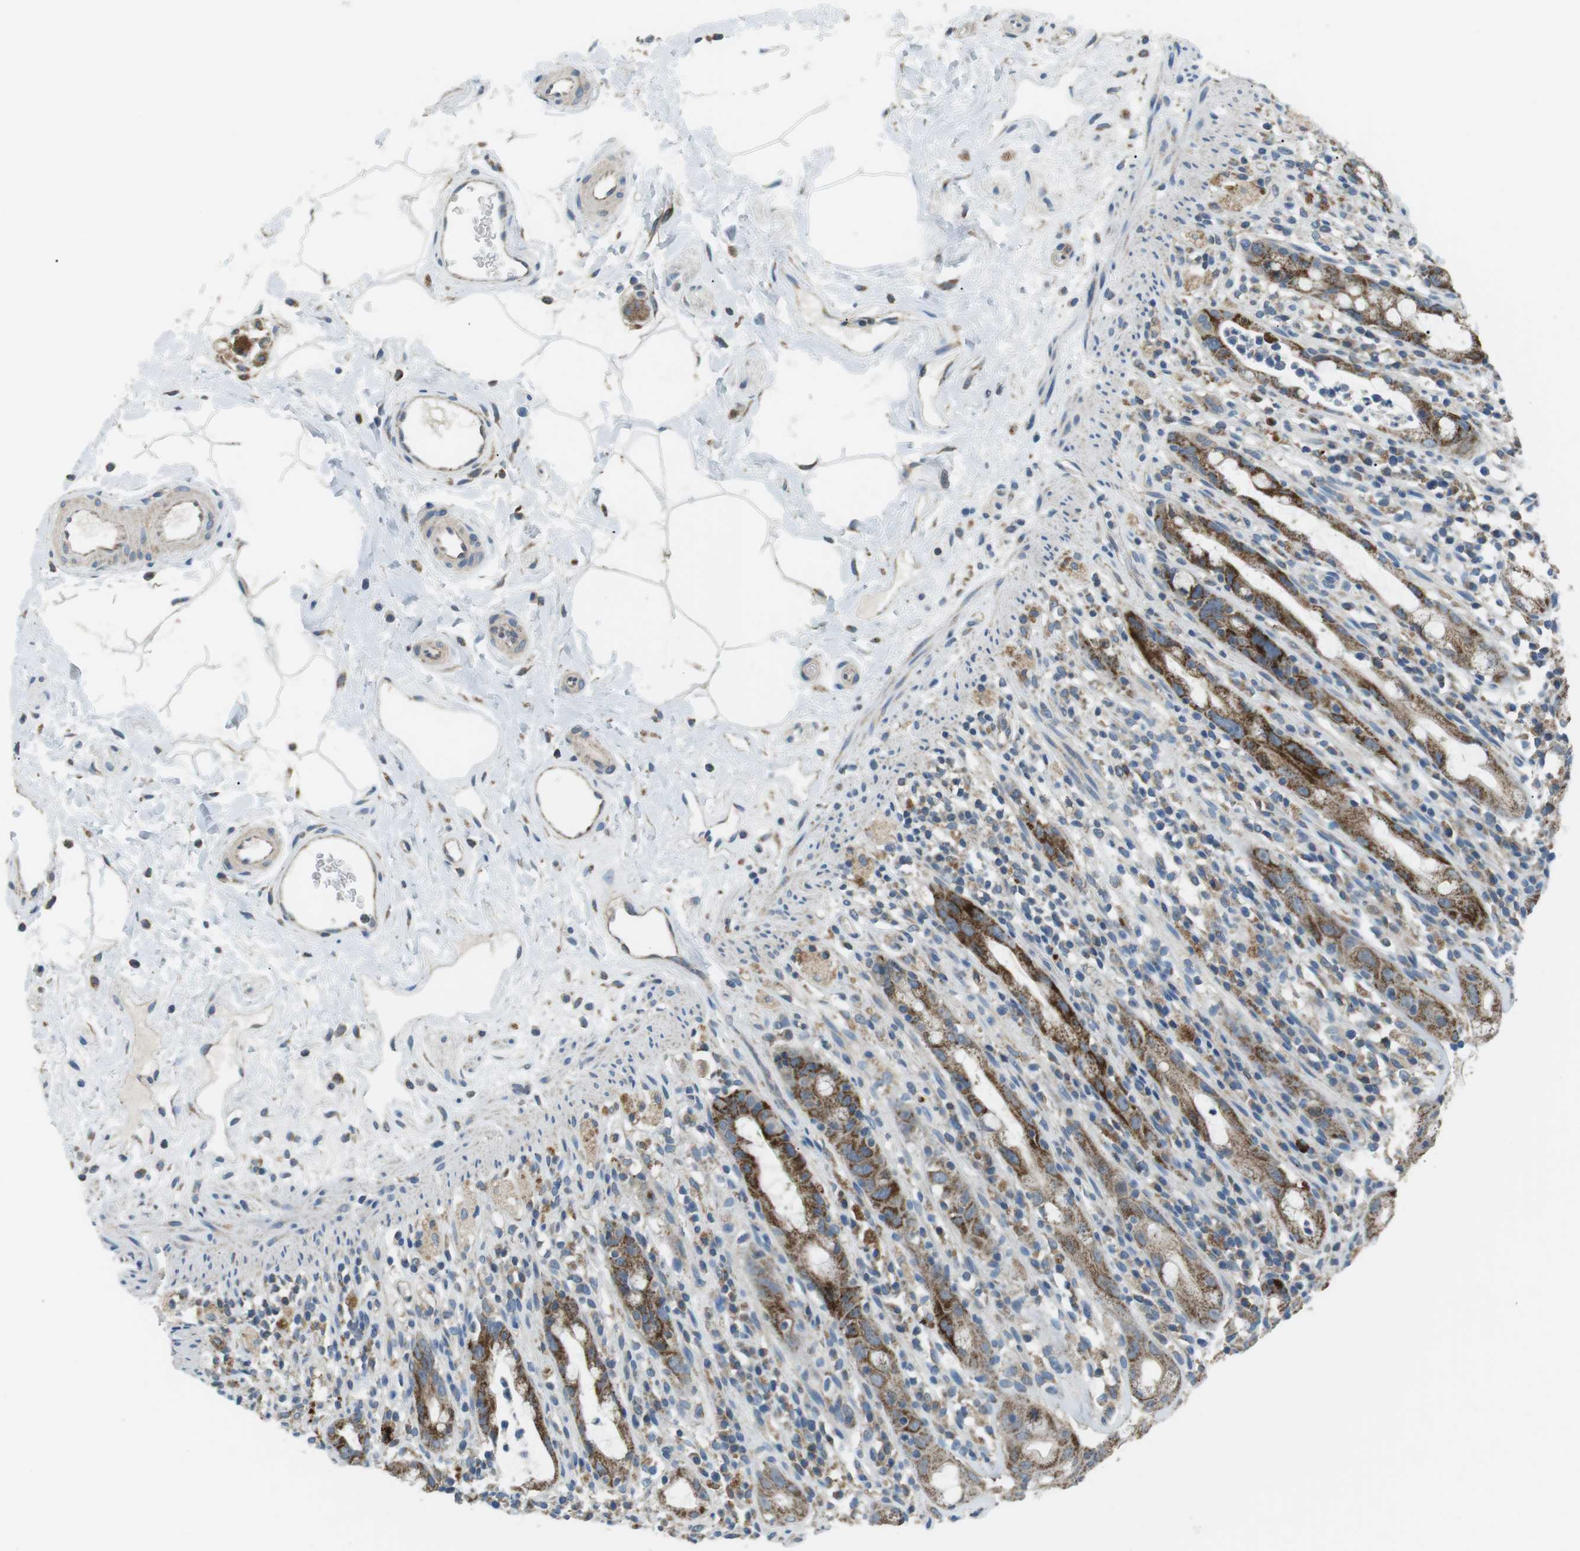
{"staining": {"intensity": "moderate", "quantity": ">75%", "location": "cytoplasmic/membranous"}, "tissue": "rectum", "cell_type": "Glandular cells", "image_type": "normal", "snomed": [{"axis": "morphology", "description": "Normal tissue, NOS"}, {"axis": "topography", "description": "Rectum"}], "caption": "A high-resolution image shows immunohistochemistry staining of benign rectum, which demonstrates moderate cytoplasmic/membranous positivity in approximately >75% of glandular cells. (IHC, brightfield microscopy, high magnification).", "gene": "BACE1", "patient": {"sex": "male", "age": 44}}